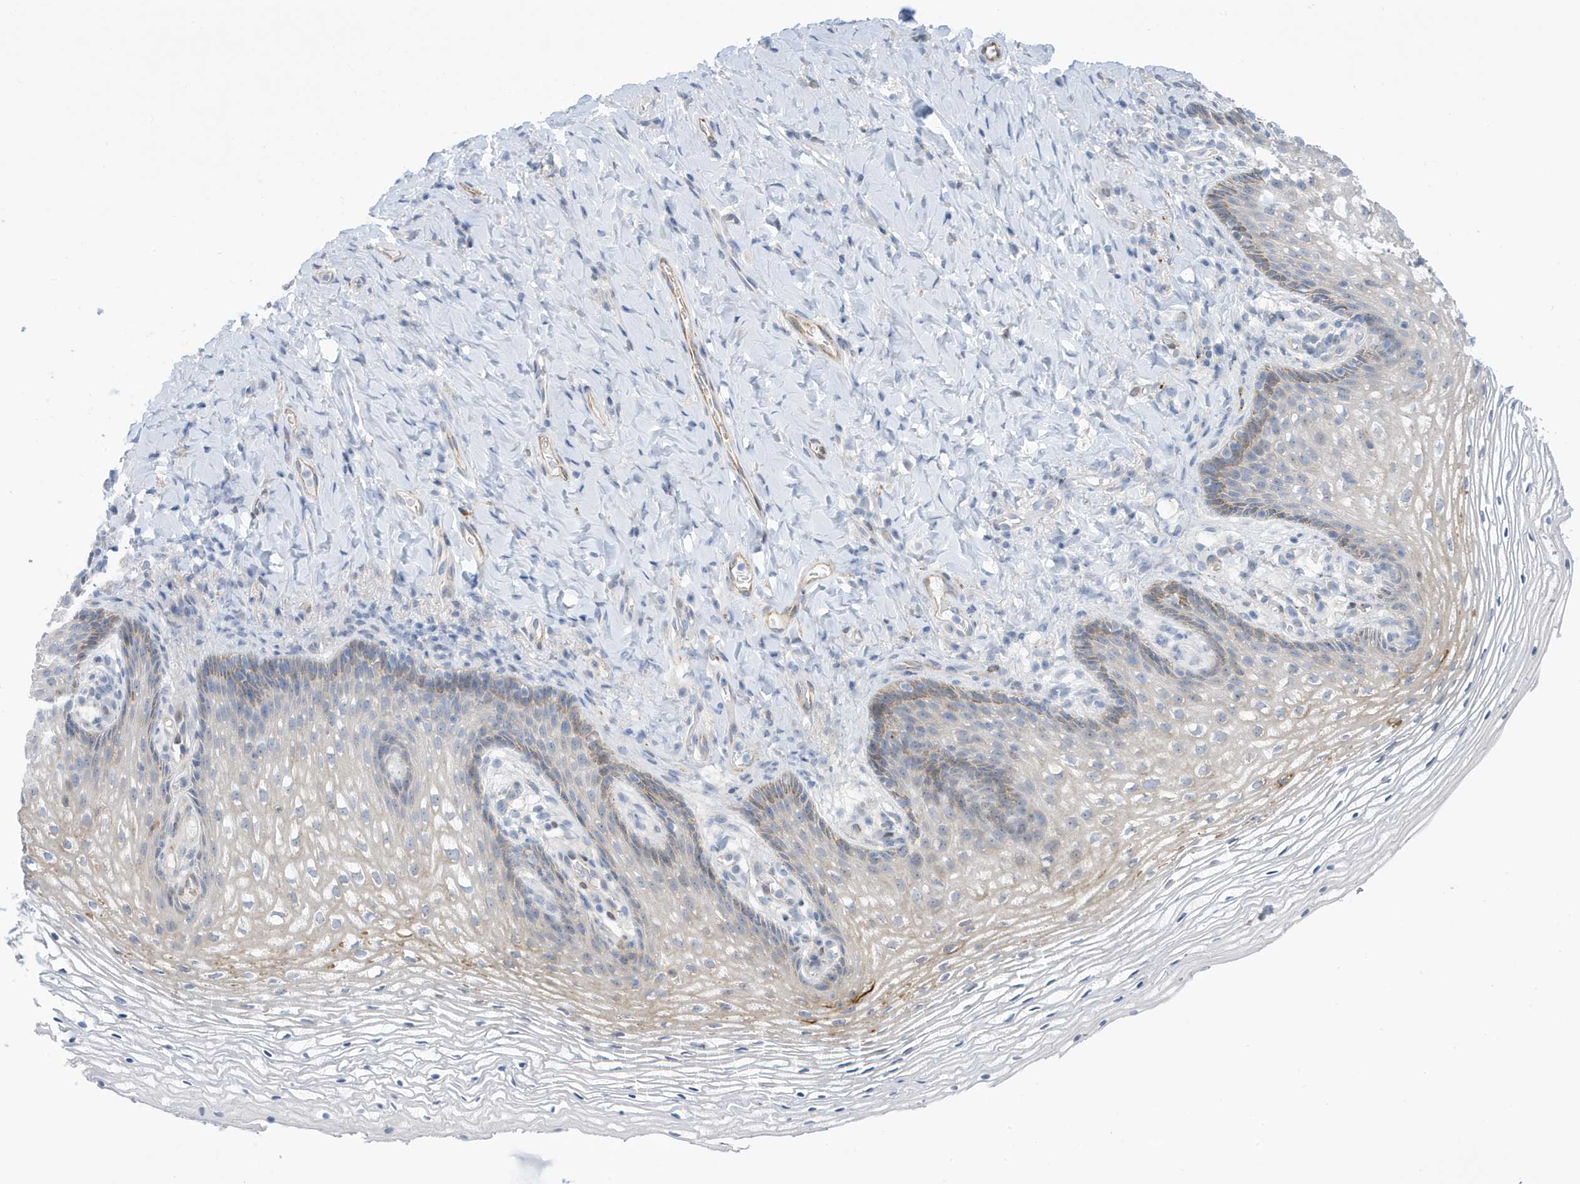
{"staining": {"intensity": "moderate", "quantity": "<25%", "location": "cytoplasmic/membranous"}, "tissue": "vagina", "cell_type": "Squamous epithelial cells", "image_type": "normal", "snomed": [{"axis": "morphology", "description": "Normal tissue, NOS"}, {"axis": "topography", "description": "Vagina"}], "caption": "Immunohistochemistry photomicrograph of unremarkable vagina: vagina stained using immunohistochemistry (IHC) exhibits low levels of moderate protein expression localized specifically in the cytoplasmic/membranous of squamous epithelial cells, appearing as a cytoplasmic/membranous brown color.", "gene": "SEMA3F", "patient": {"sex": "female", "age": 60}}